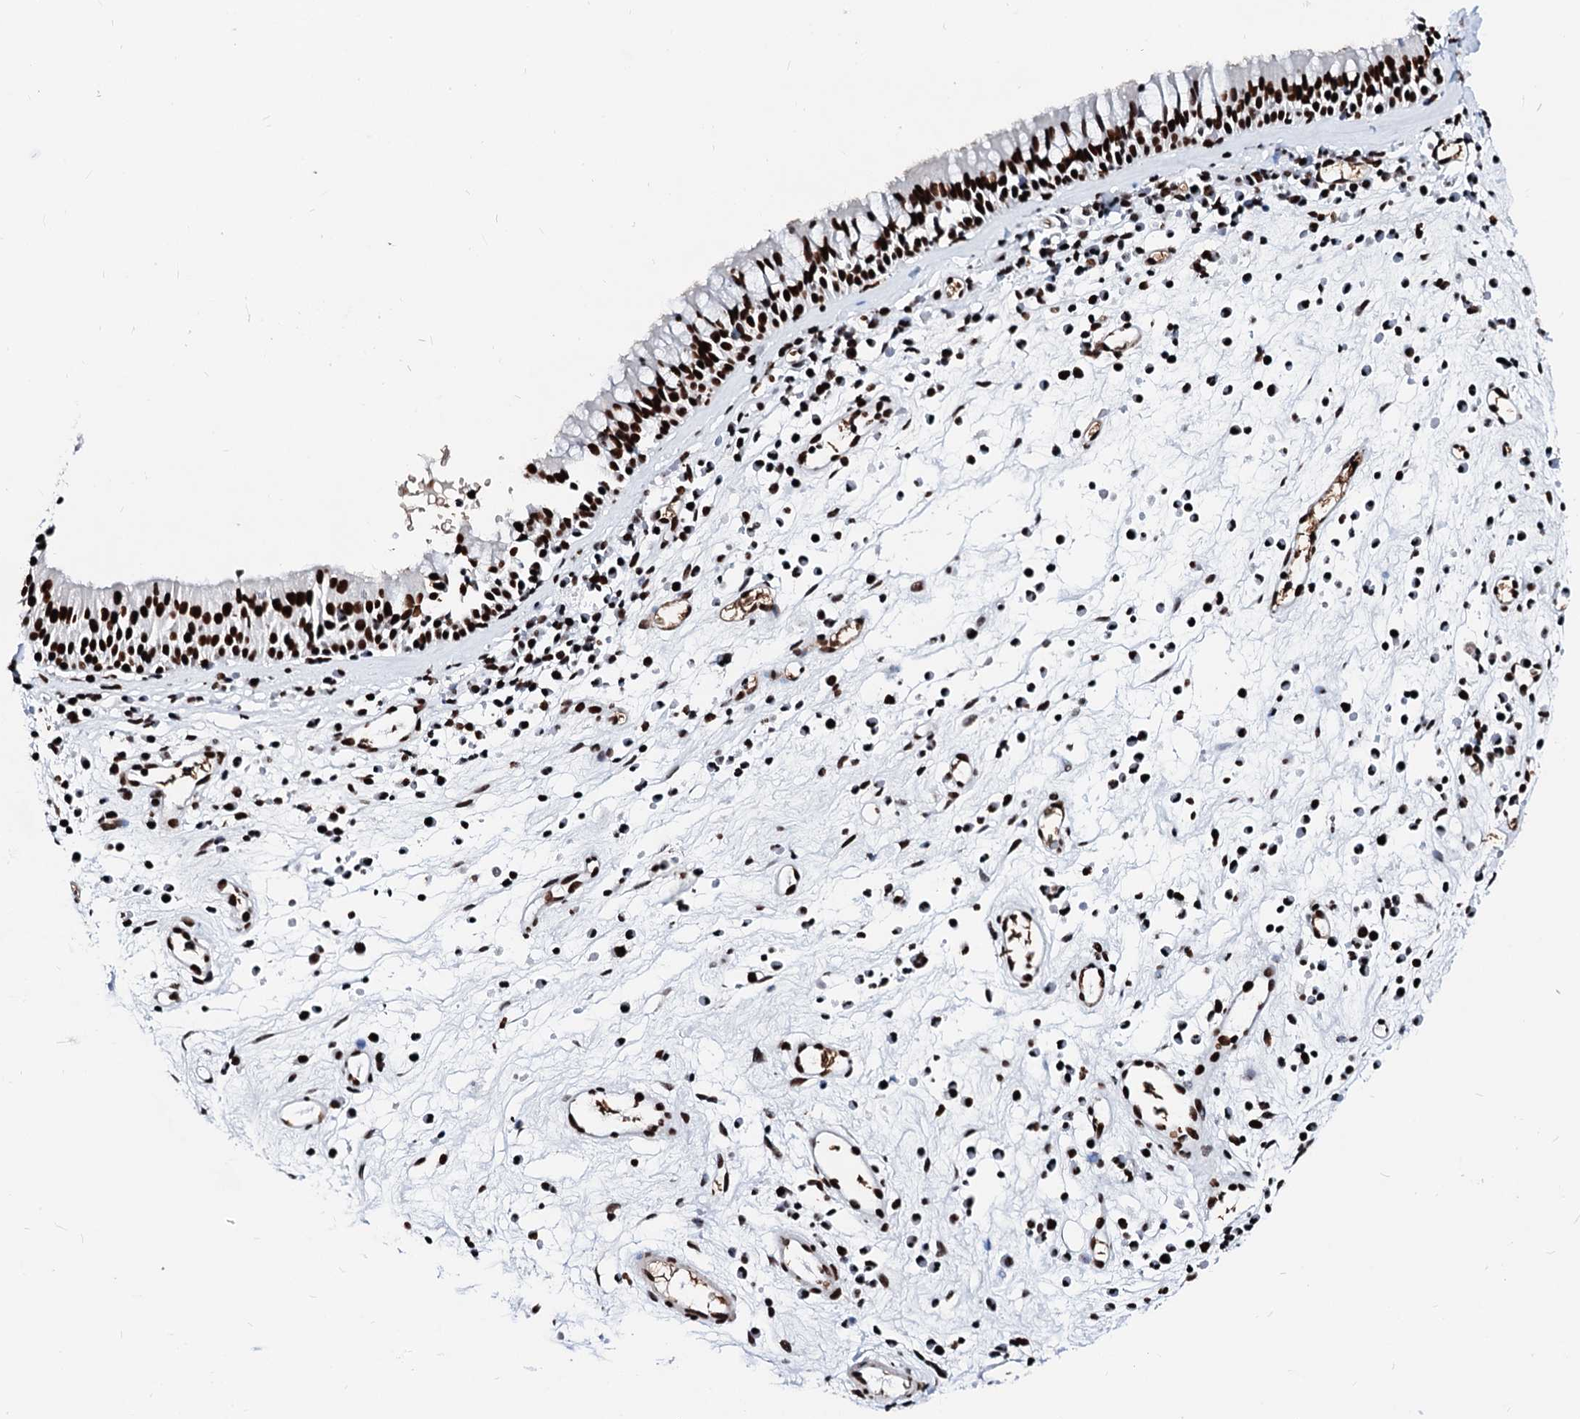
{"staining": {"intensity": "strong", "quantity": ">75%", "location": "nuclear"}, "tissue": "nasopharynx", "cell_type": "Respiratory epithelial cells", "image_type": "normal", "snomed": [{"axis": "morphology", "description": "Normal tissue, NOS"}, {"axis": "morphology", "description": "Inflammation, NOS"}, {"axis": "morphology", "description": "Malignant melanoma, Metastatic site"}, {"axis": "topography", "description": "Nasopharynx"}], "caption": "Unremarkable nasopharynx displays strong nuclear expression in about >75% of respiratory epithelial cells, visualized by immunohistochemistry.", "gene": "RALY", "patient": {"sex": "male", "age": 70}}